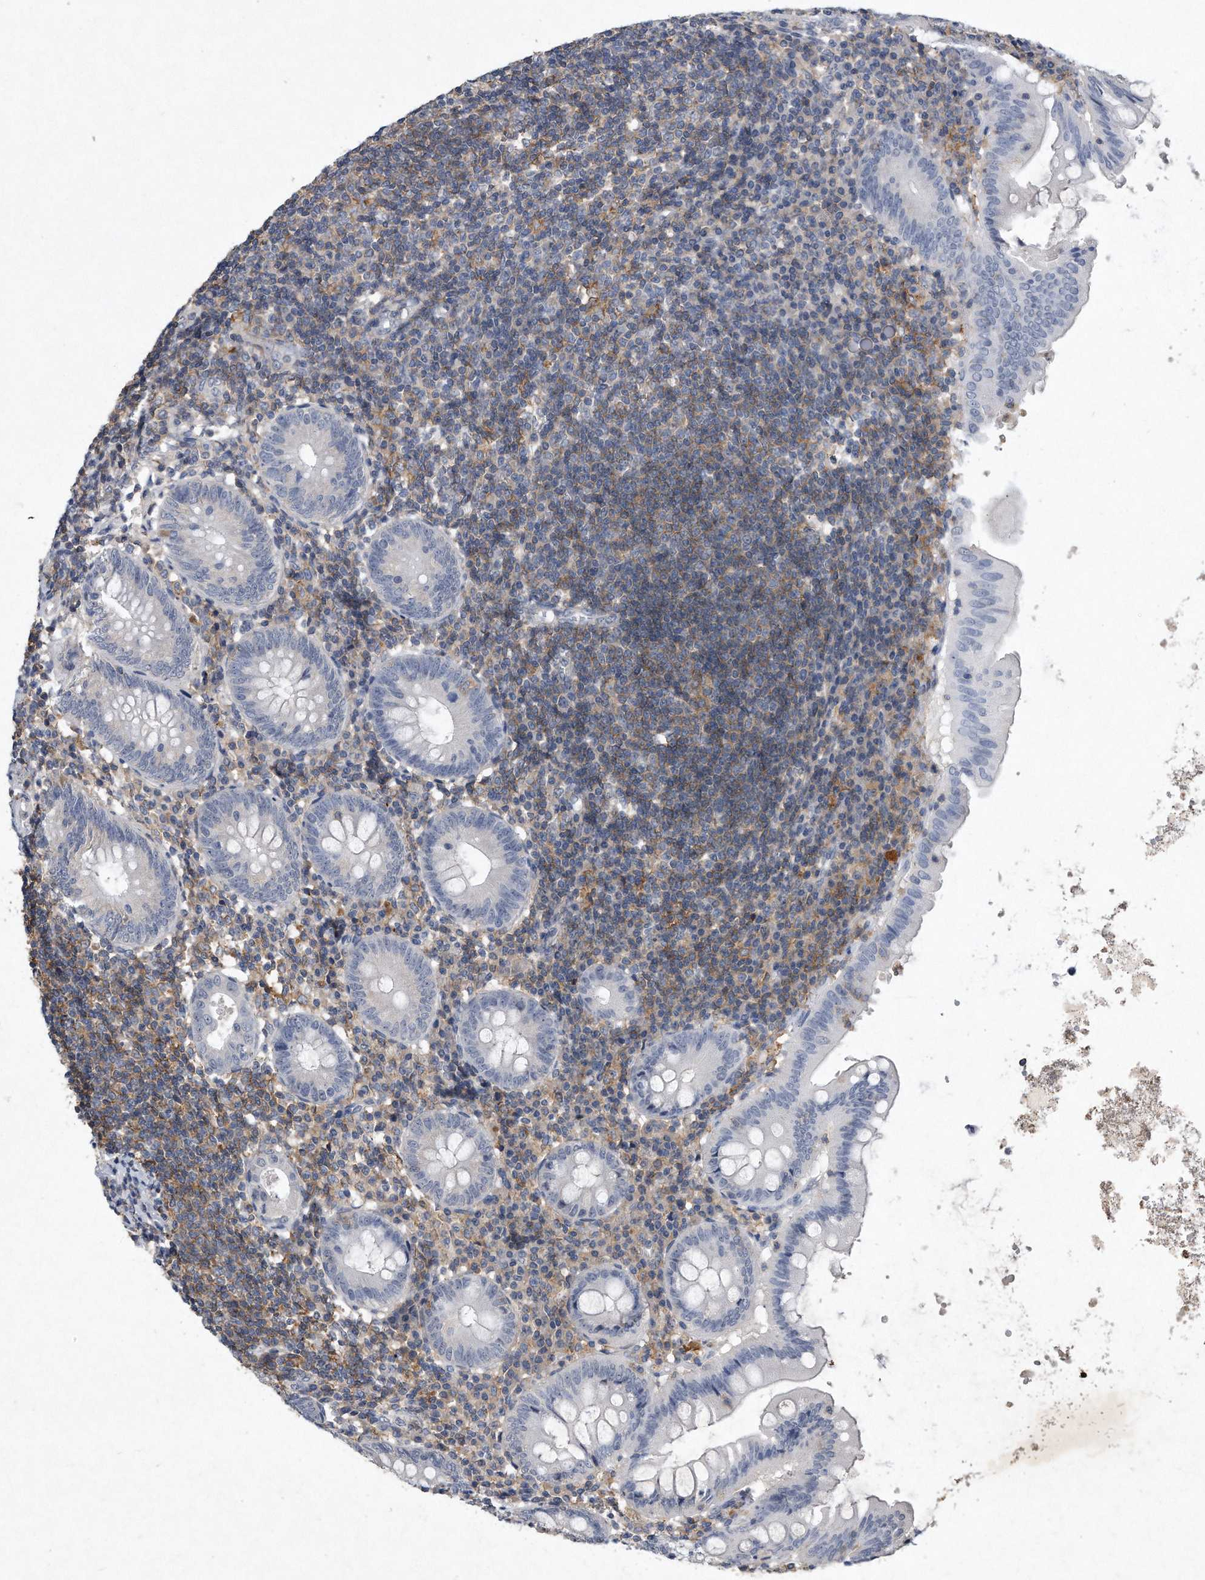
{"staining": {"intensity": "negative", "quantity": "none", "location": "none"}, "tissue": "appendix", "cell_type": "Glandular cells", "image_type": "normal", "snomed": [{"axis": "morphology", "description": "Normal tissue, NOS"}, {"axis": "topography", "description": "Appendix"}], "caption": "The IHC image has no significant expression in glandular cells of appendix.", "gene": "PGBD2", "patient": {"sex": "female", "age": 54}}